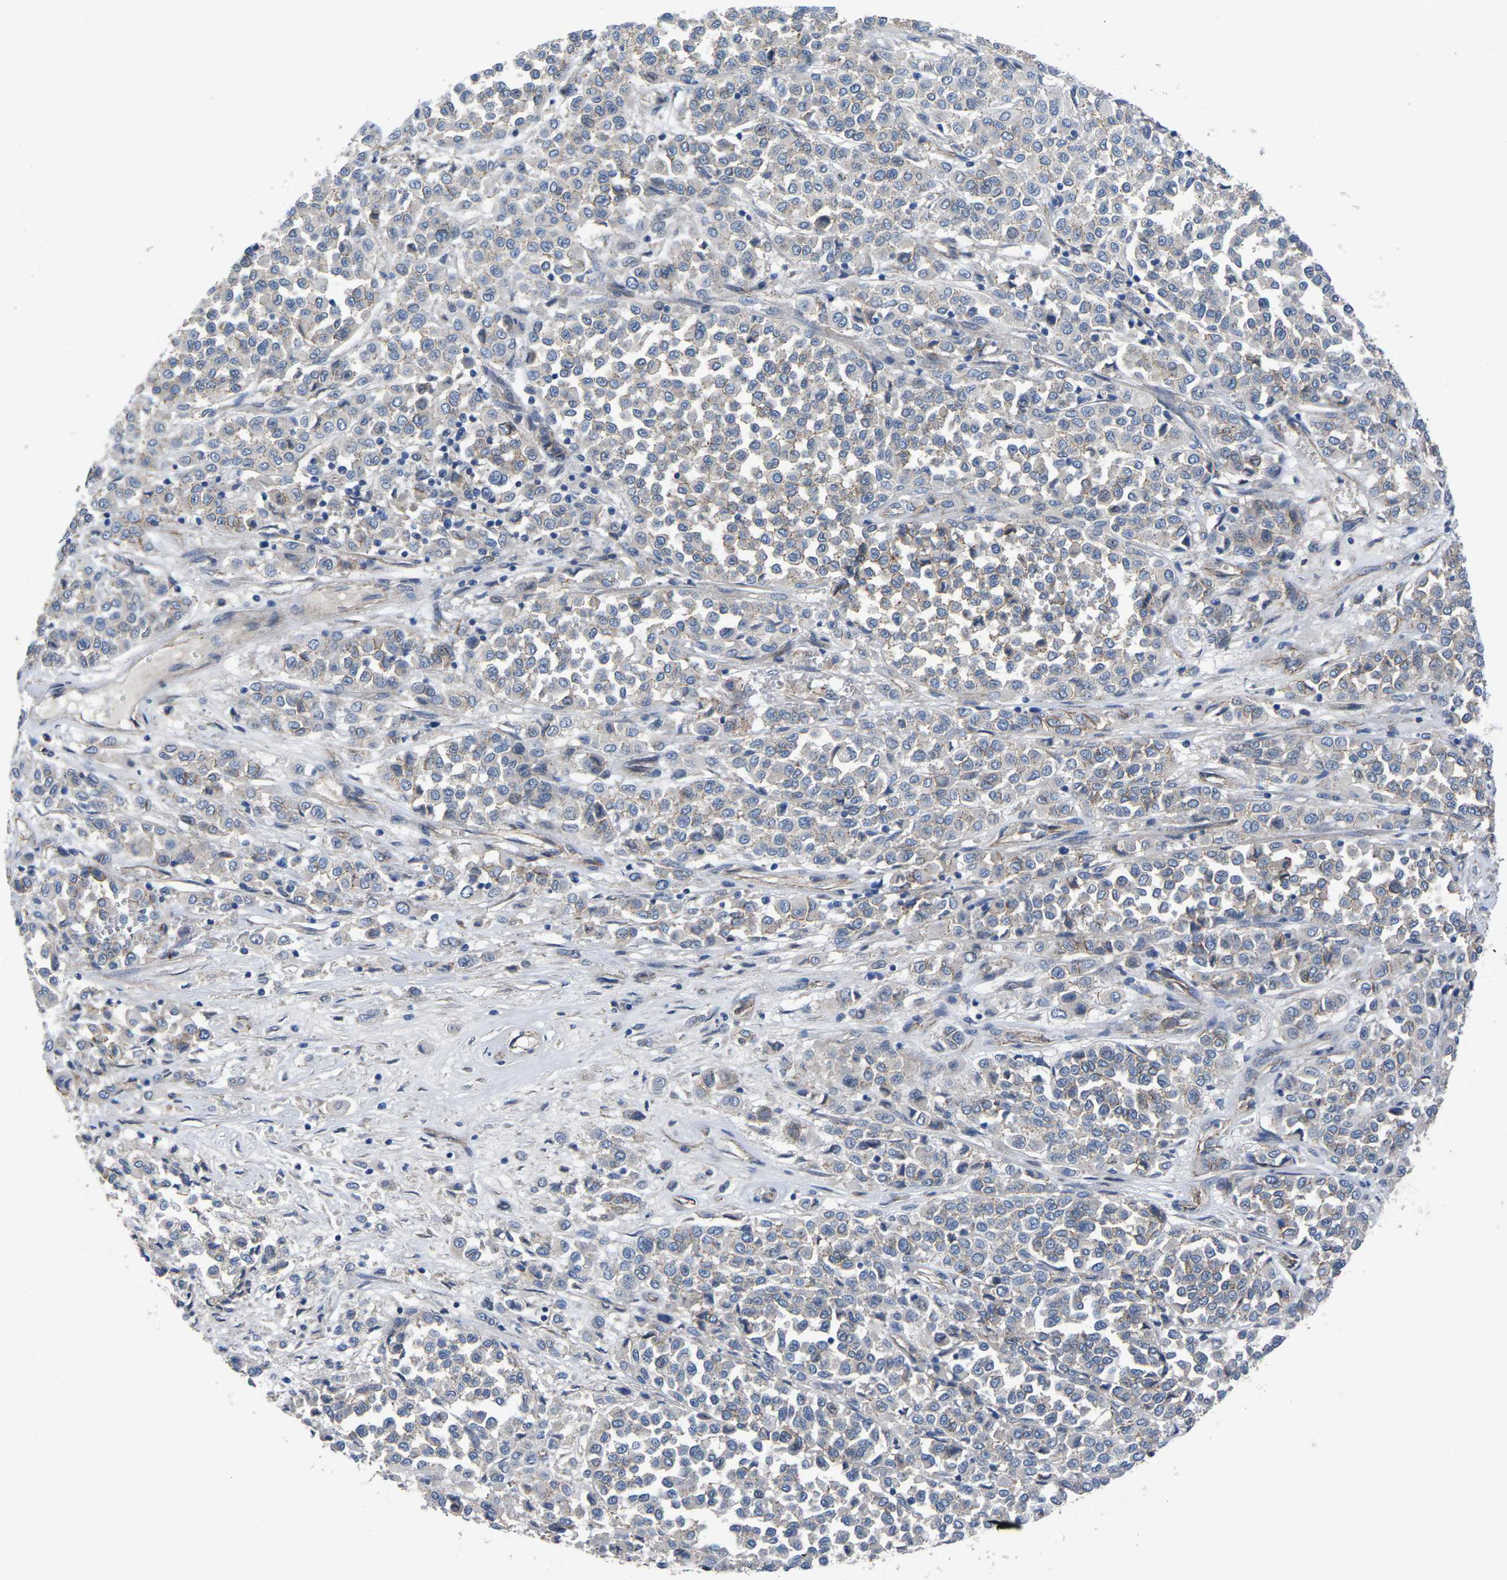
{"staining": {"intensity": "weak", "quantity": "<25%", "location": "cytoplasmic/membranous"}, "tissue": "melanoma", "cell_type": "Tumor cells", "image_type": "cancer", "snomed": [{"axis": "morphology", "description": "Malignant melanoma, Metastatic site"}, {"axis": "topography", "description": "Pancreas"}], "caption": "Image shows no significant protein expression in tumor cells of malignant melanoma (metastatic site).", "gene": "CTNND1", "patient": {"sex": "female", "age": 30}}